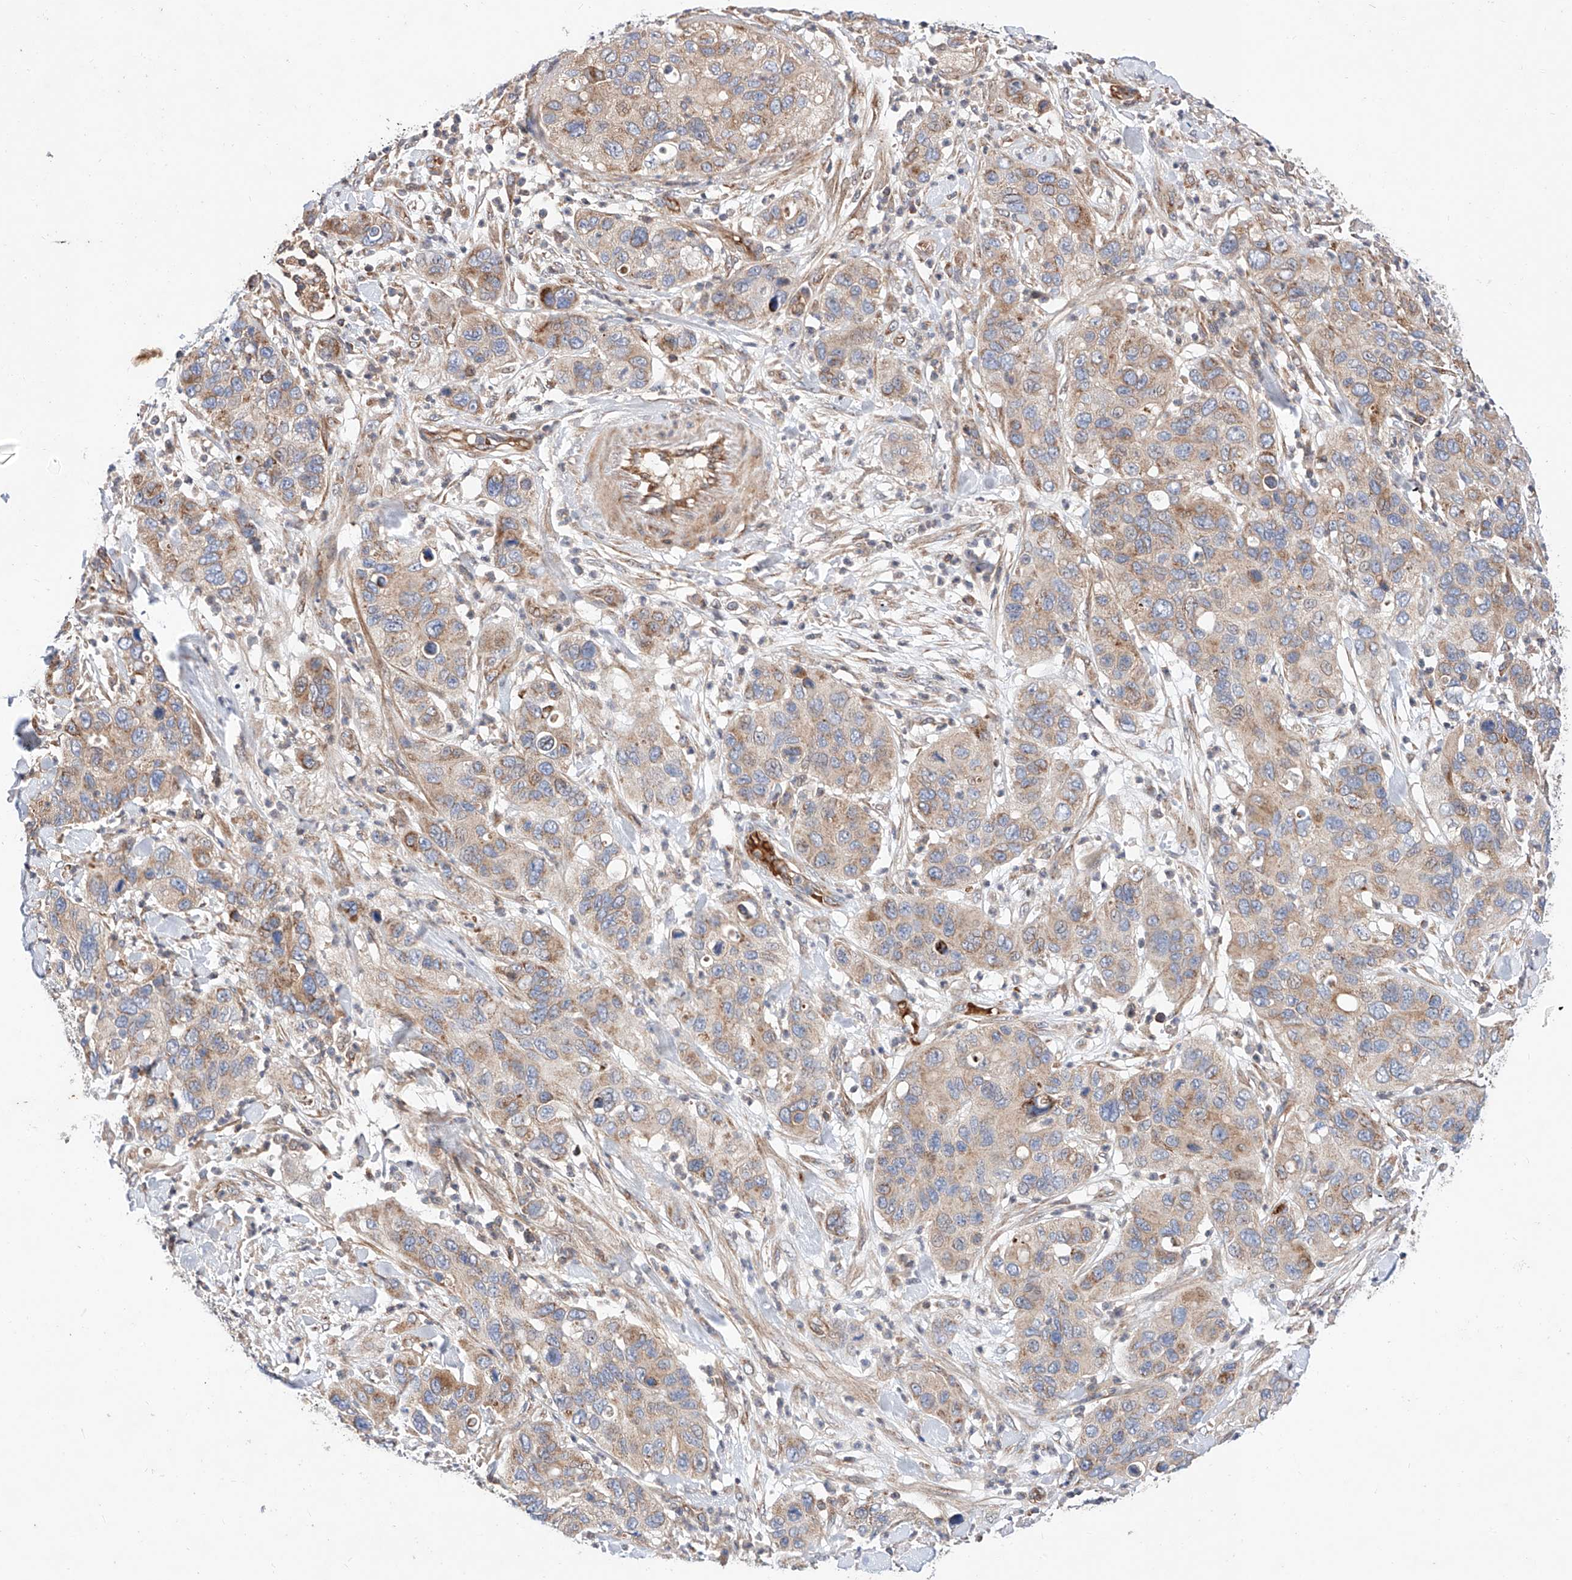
{"staining": {"intensity": "weak", "quantity": ">75%", "location": "cytoplasmic/membranous"}, "tissue": "pancreatic cancer", "cell_type": "Tumor cells", "image_type": "cancer", "snomed": [{"axis": "morphology", "description": "Adenocarcinoma, NOS"}, {"axis": "topography", "description": "Pancreas"}], "caption": "This is a histology image of IHC staining of pancreatic adenocarcinoma, which shows weak staining in the cytoplasmic/membranous of tumor cells.", "gene": "NR1D1", "patient": {"sex": "female", "age": 71}}